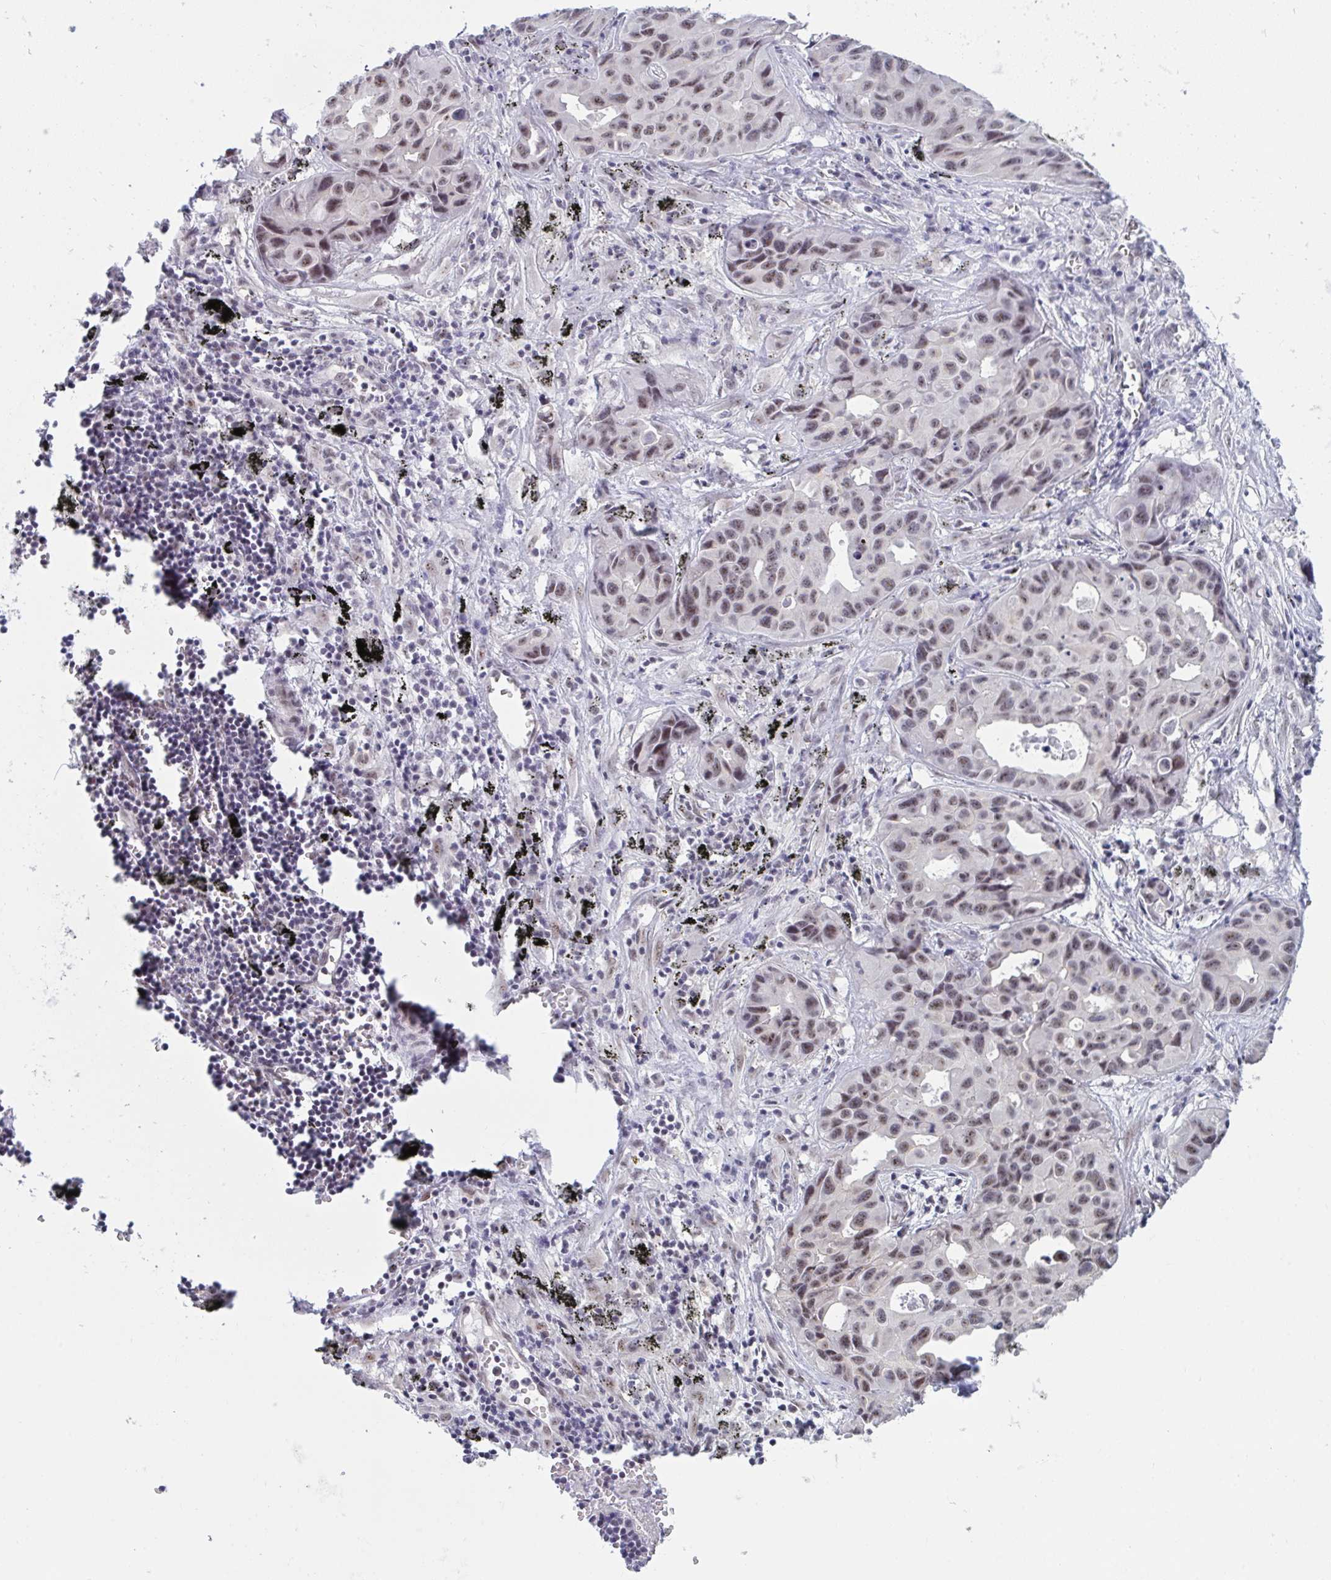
{"staining": {"intensity": "weak", "quantity": "25%-75%", "location": "nuclear"}, "tissue": "lung cancer", "cell_type": "Tumor cells", "image_type": "cancer", "snomed": [{"axis": "morphology", "description": "Adenocarcinoma, NOS"}, {"axis": "topography", "description": "Lymph node"}, {"axis": "topography", "description": "Lung"}], "caption": "Tumor cells show low levels of weak nuclear staining in approximately 25%-75% of cells in human lung adenocarcinoma.", "gene": "PRR14", "patient": {"sex": "male", "age": 64}}